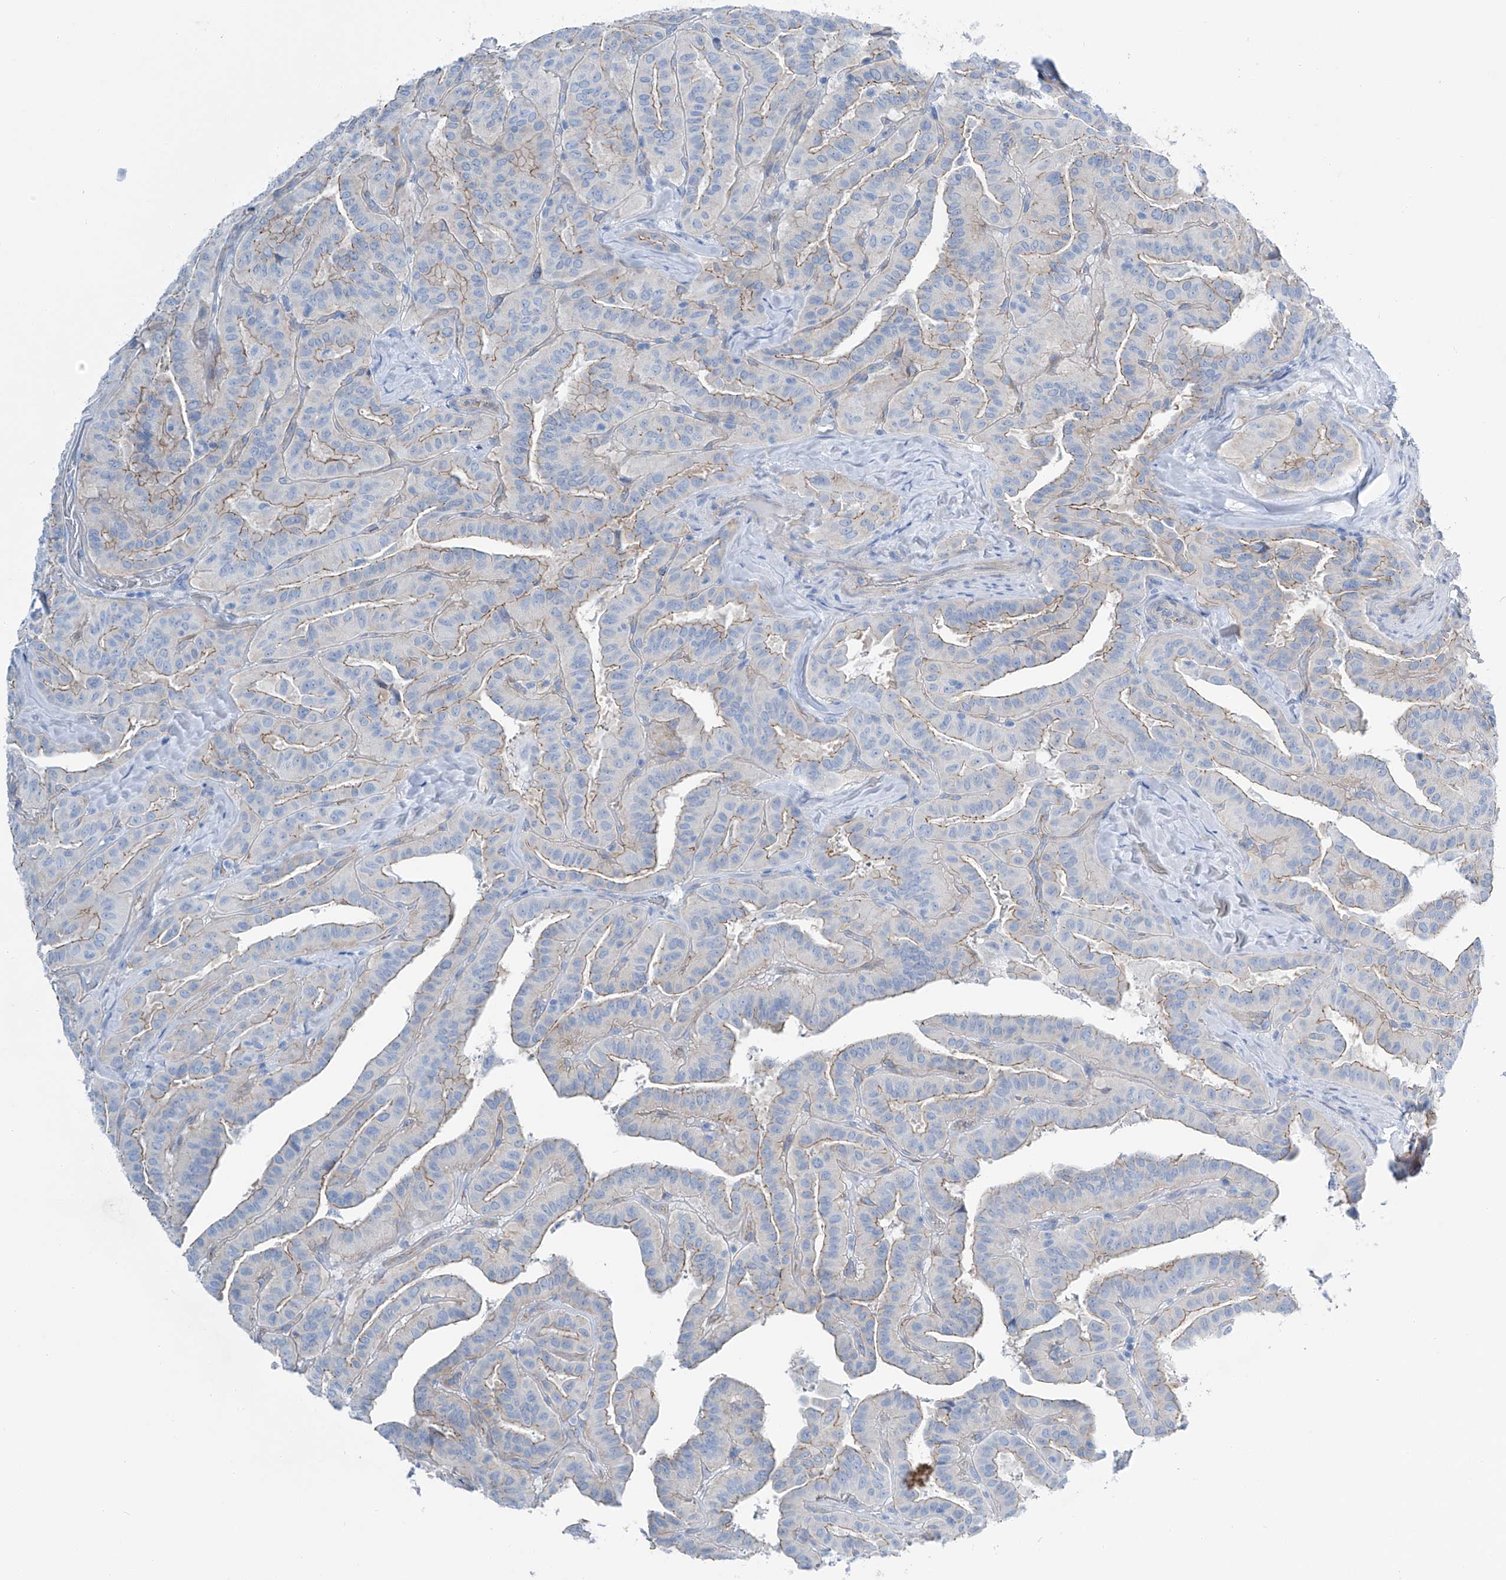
{"staining": {"intensity": "moderate", "quantity": "25%-75%", "location": "cytoplasmic/membranous"}, "tissue": "thyroid cancer", "cell_type": "Tumor cells", "image_type": "cancer", "snomed": [{"axis": "morphology", "description": "Papillary adenocarcinoma, NOS"}, {"axis": "topography", "description": "Thyroid gland"}], "caption": "An image showing moderate cytoplasmic/membranous staining in approximately 25%-75% of tumor cells in thyroid papillary adenocarcinoma, as visualized by brown immunohistochemical staining.", "gene": "MAGI1", "patient": {"sex": "male", "age": 77}}